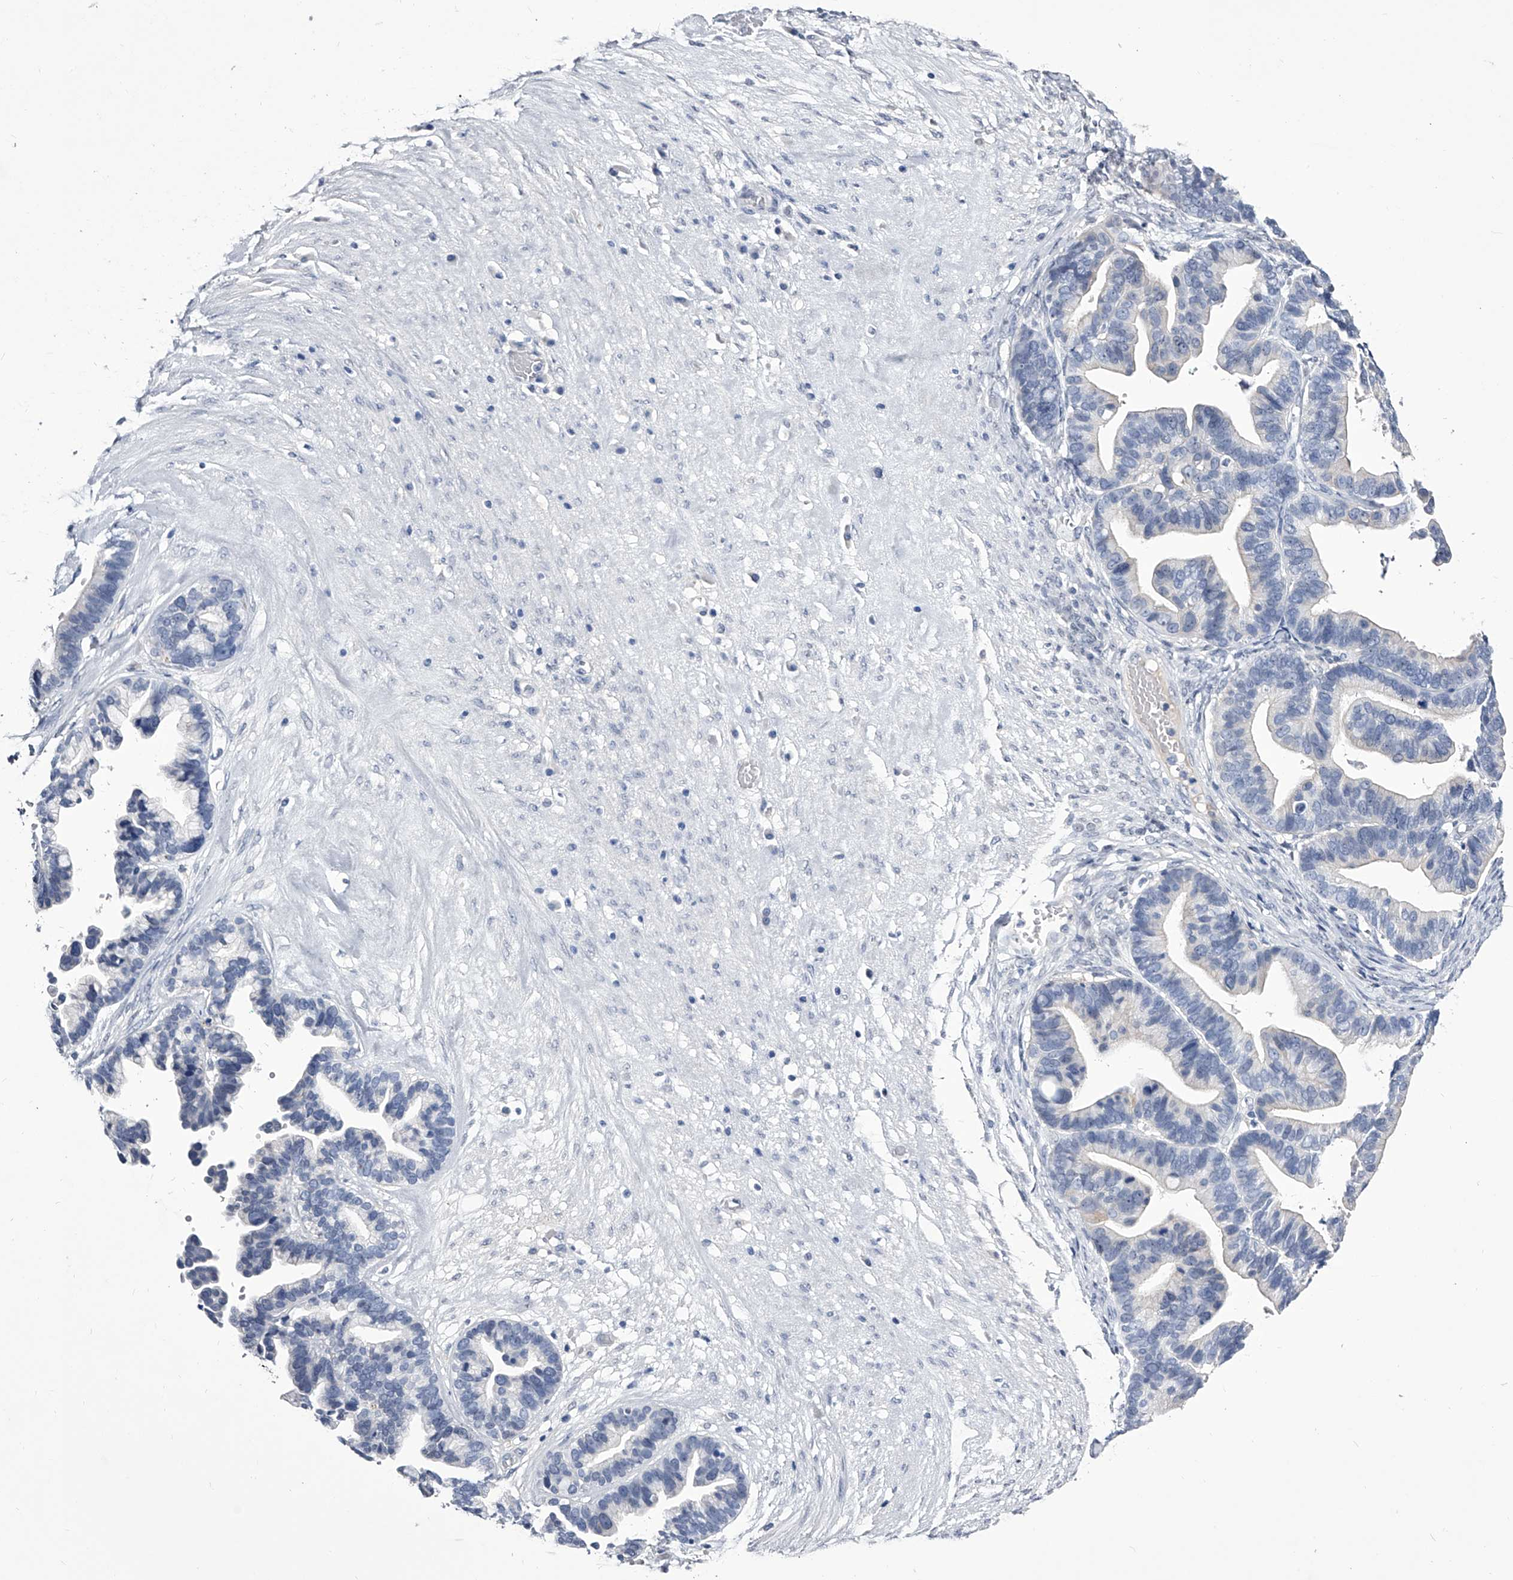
{"staining": {"intensity": "negative", "quantity": "none", "location": "none"}, "tissue": "ovarian cancer", "cell_type": "Tumor cells", "image_type": "cancer", "snomed": [{"axis": "morphology", "description": "Cystadenocarcinoma, serous, NOS"}, {"axis": "topography", "description": "Ovary"}], "caption": "Tumor cells are negative for brown protein staining in ovarian cancer (serous cystadenocarcinoma). (IHC, brightfield microscopy, high magnification).", "gene": "CRISP2", "patient": {"sex": "female", "age": 56}}